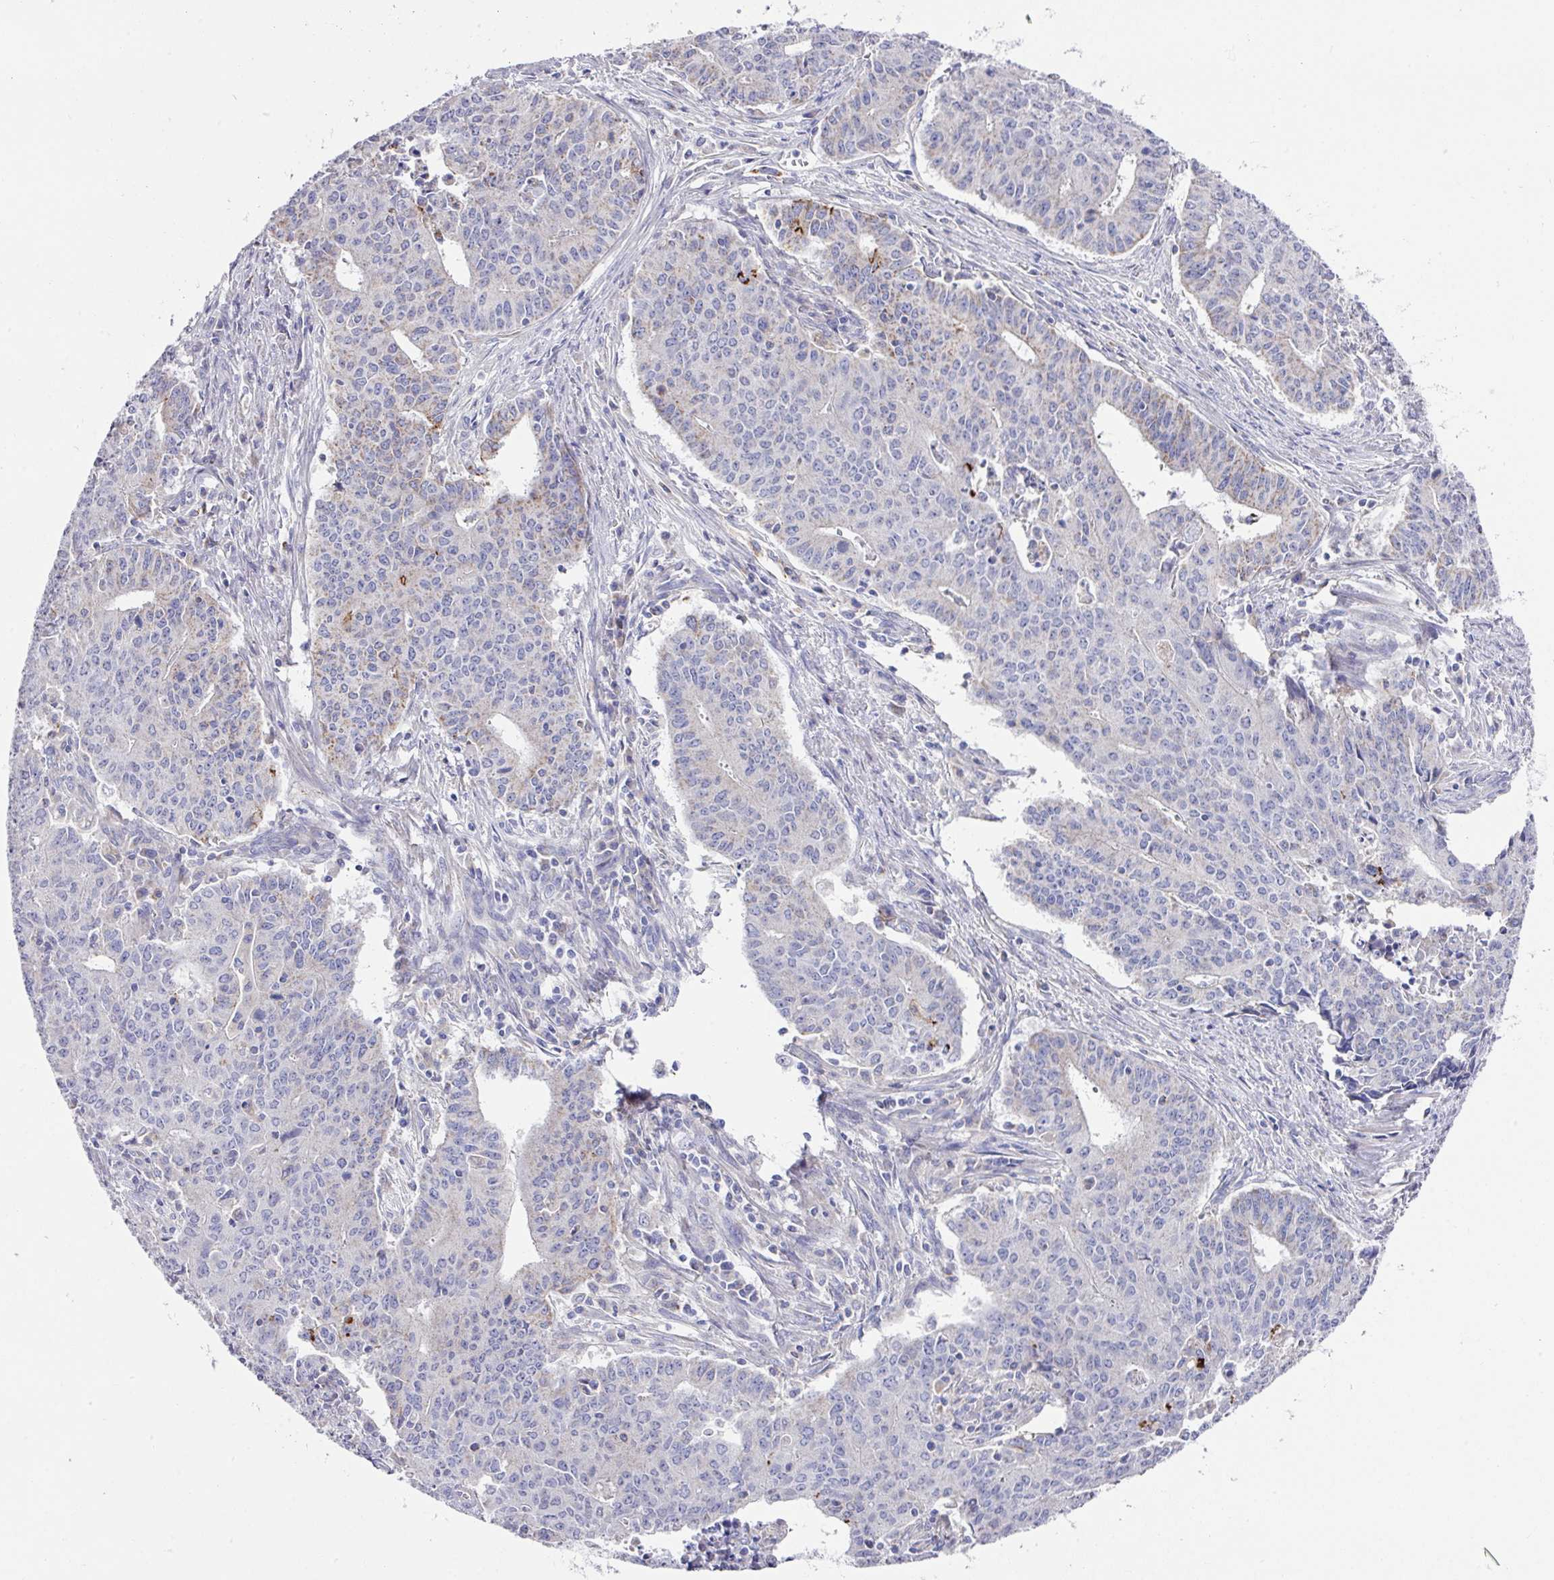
{"staining": {"intensity": "moderate", "quantity": "<25%", "location": "cytoplasmic/membranous"}, "tissue": "endometrial cancer", "cell_type": "Tumor cells", "image_type": "cancer", "snomed": [{"axis": "morphology", "description": "Adenocarcinoma, NOS"}, {"axis": "topography", "description": "Endometrium"}], "caption": "Tumor cells display moderate cytoplasmic/membranous expression in about <25% of cells in adenocarcinoma (endometrial).", "gene": "CLDN1", "patient": {"sex": "female", "age": 59}}